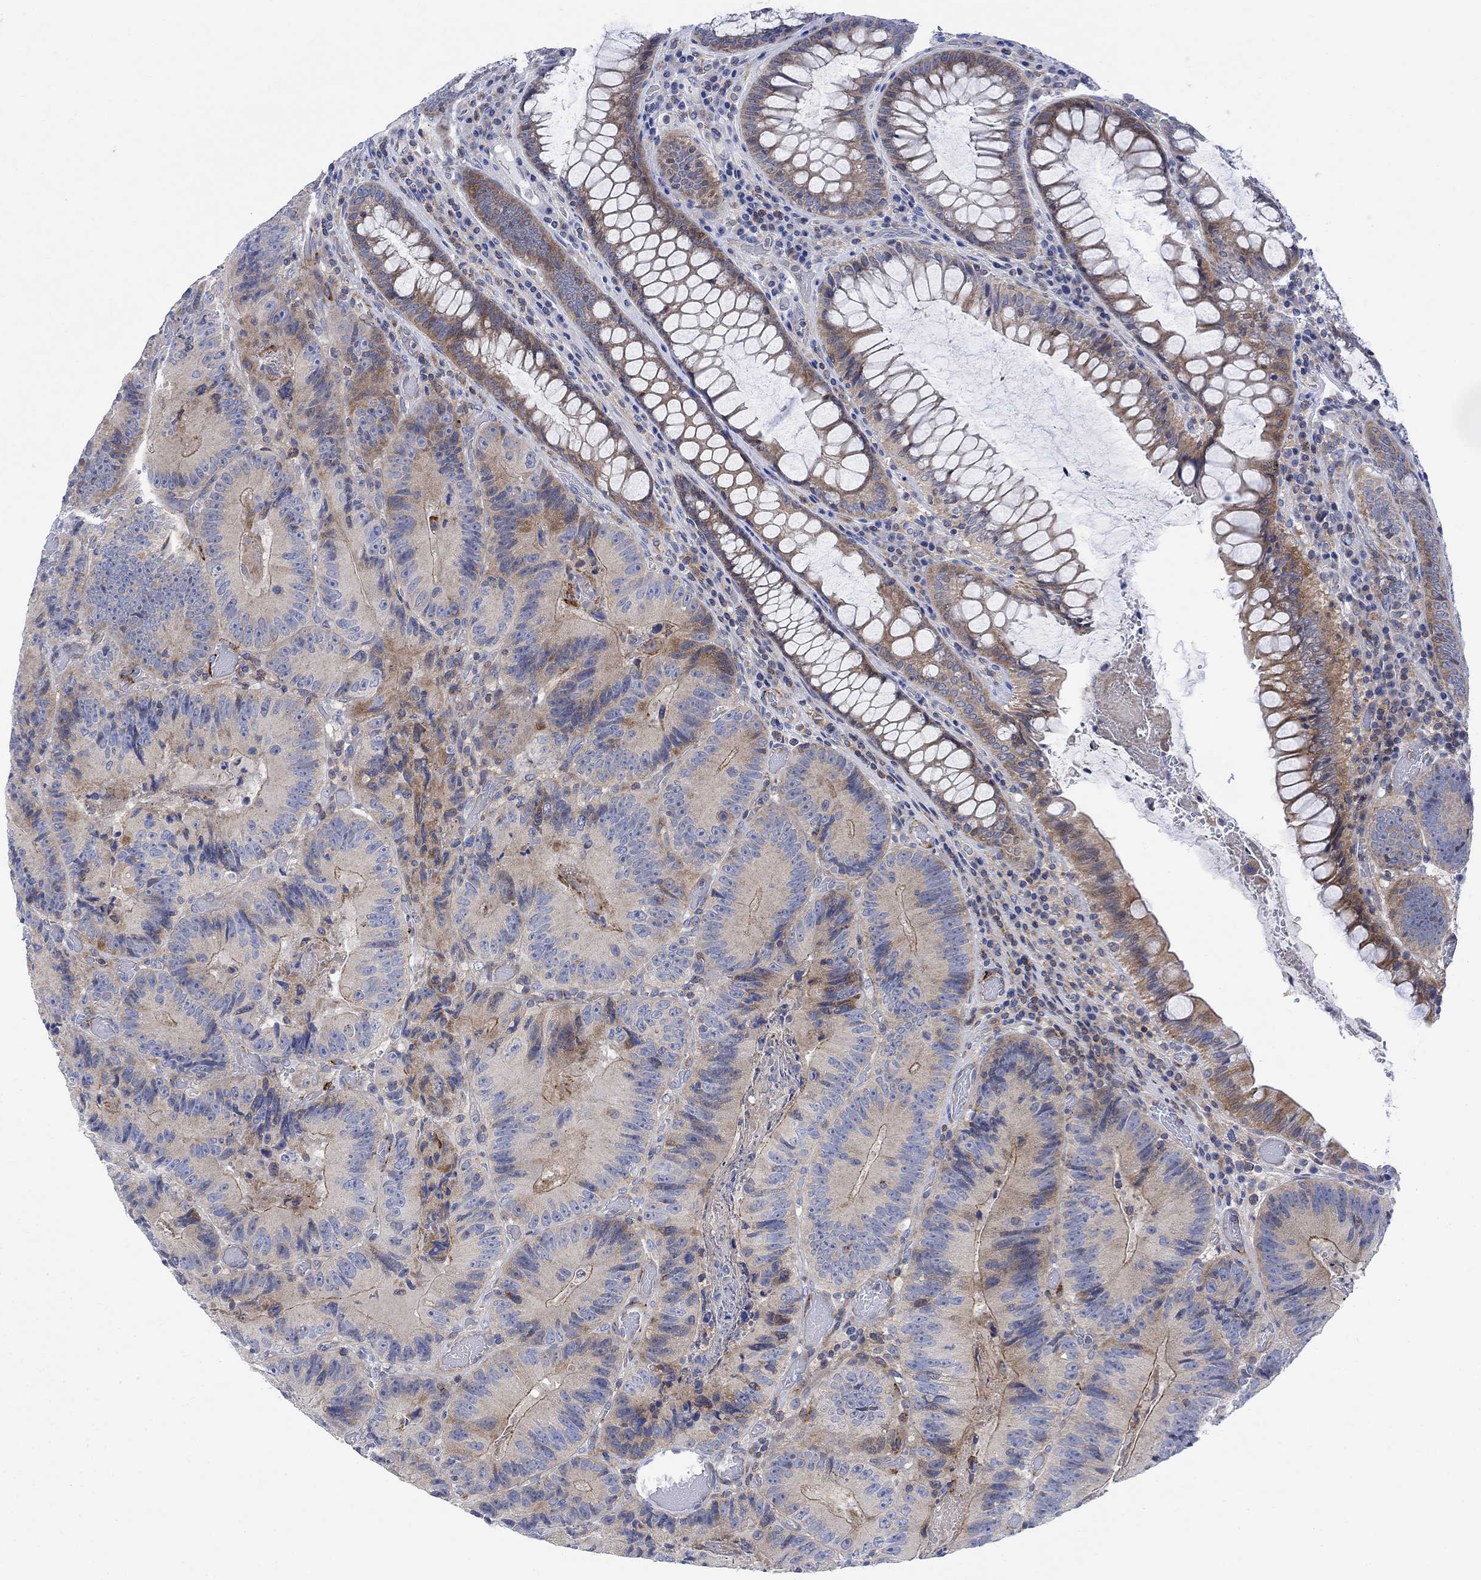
{"staining": {"intensity": "moderate", "quantity": "<25%", "location": "cytoplasmic/membranous"}, "tissue": "colorectal cancer", "cell_type": "Tumor cells", "image_type": "cancer", "snomed": [{"axis": "morphology", "description": "Adenocarcinoma, NOS"}, {"axis": "topography", "description": "Colon"}], "caption": "Protein staining of colorectal cancer (adenocarcinoma) tissue demonstrates moderate cytoplasmic/membranous positivity in about <25% of tumor cells.", "gene": "ARSK", "patient": {"sex": "female", "age": 86}}